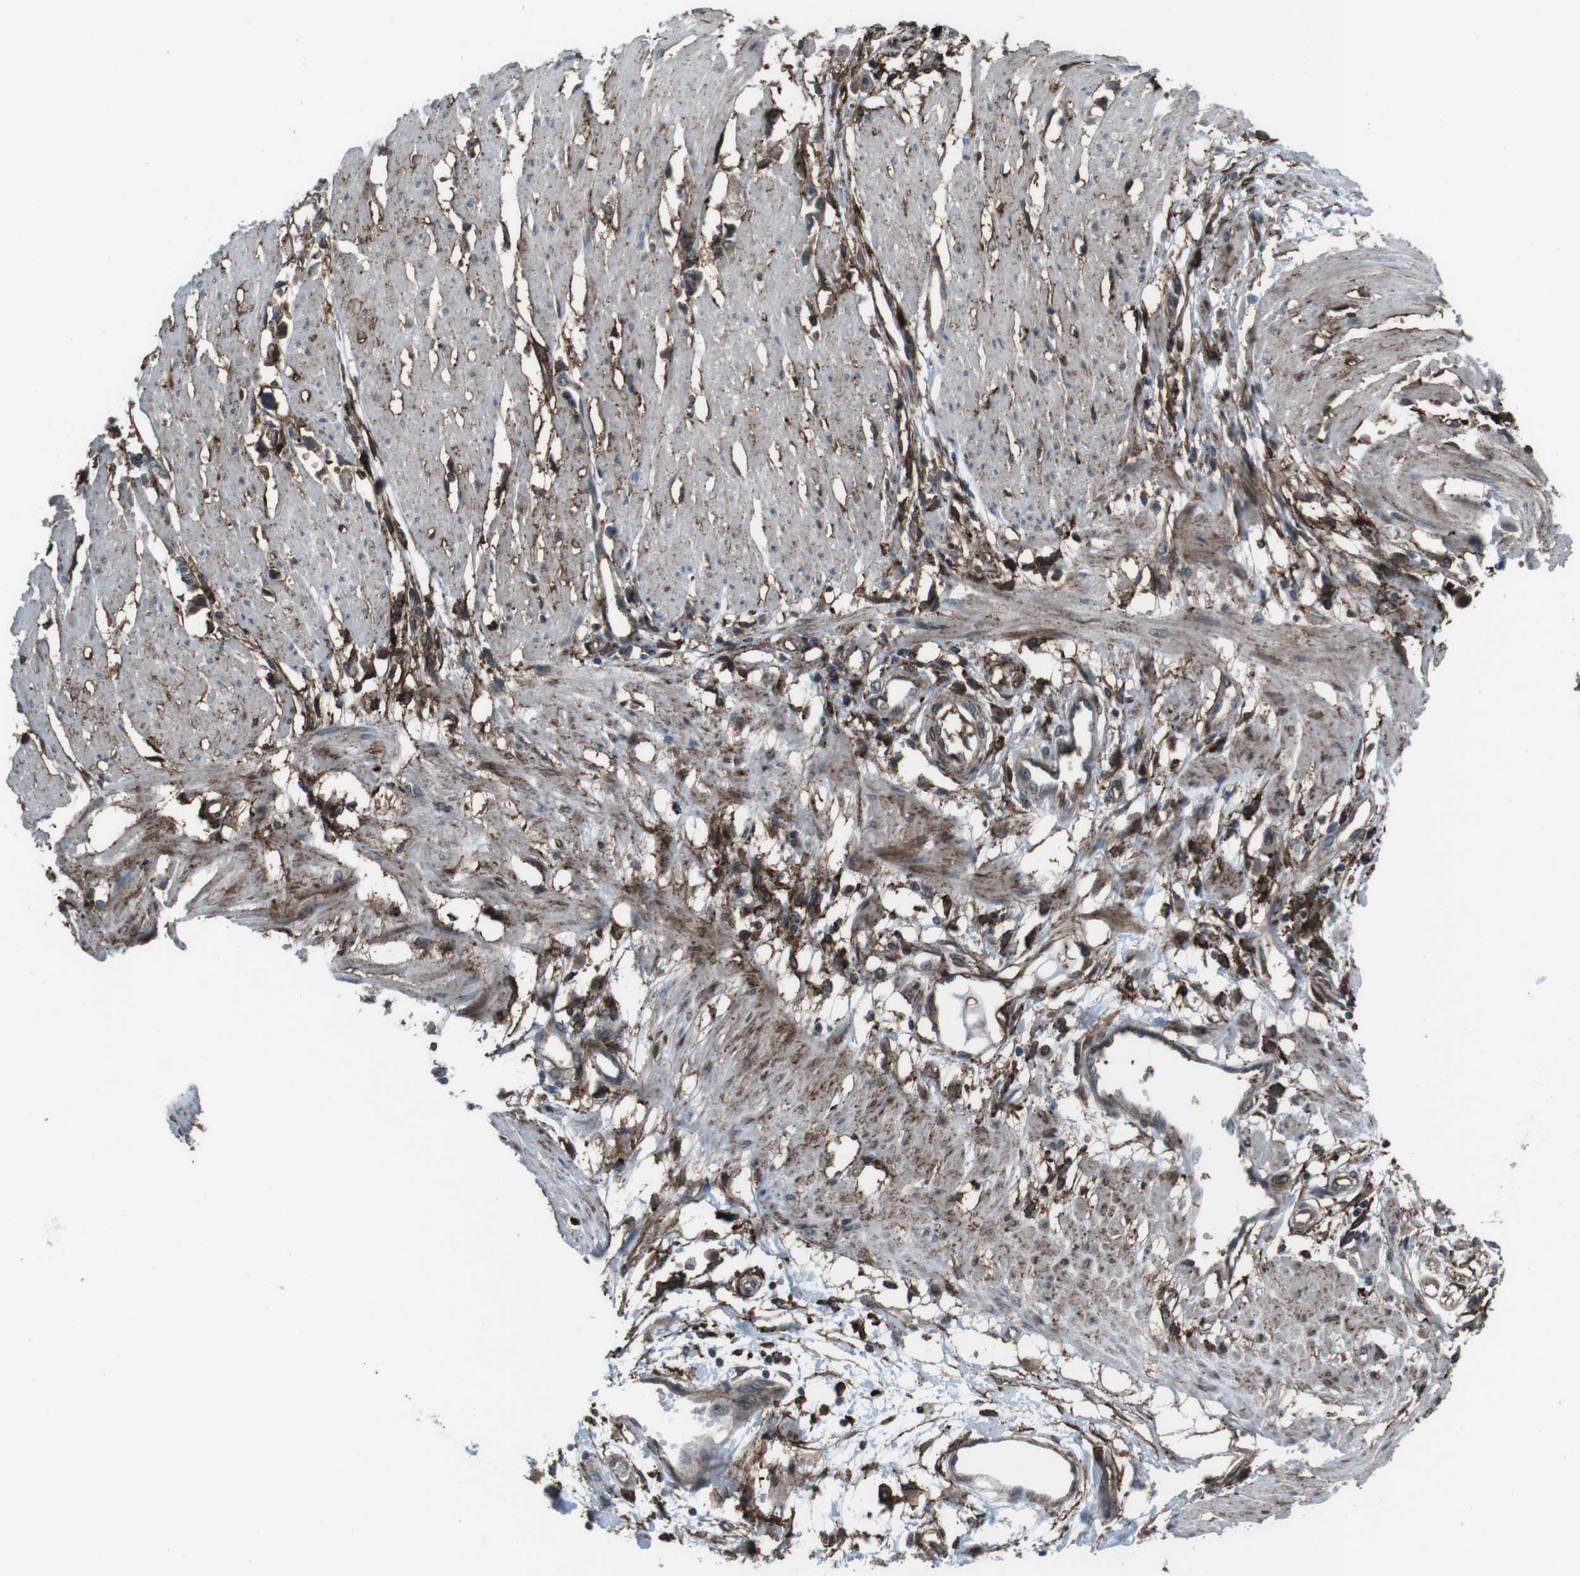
{"staining": {"intensity": "strong", "quantity": ">75%", "location": "cytoplasmic/membranous"}, "tissue": "stomach cancer", "cell_type": "Tumor cells", "image_type": "cancer", "snomed": [{"axis": "morphology", "description": "Adenocarcinoma, NOS"}, {"axis": "topography", "description": "Stomach"}], "caption": "DAB immunohistochemical staining of stomach cancer reveals strong cytoplasmic/membranous protein staining in about >75% of tumor cells. (DAB IHC, brown staining for protein, blue staining for nuclei).", "gene": "GDF10", "patient": {"sex": "female", "age": 59}}